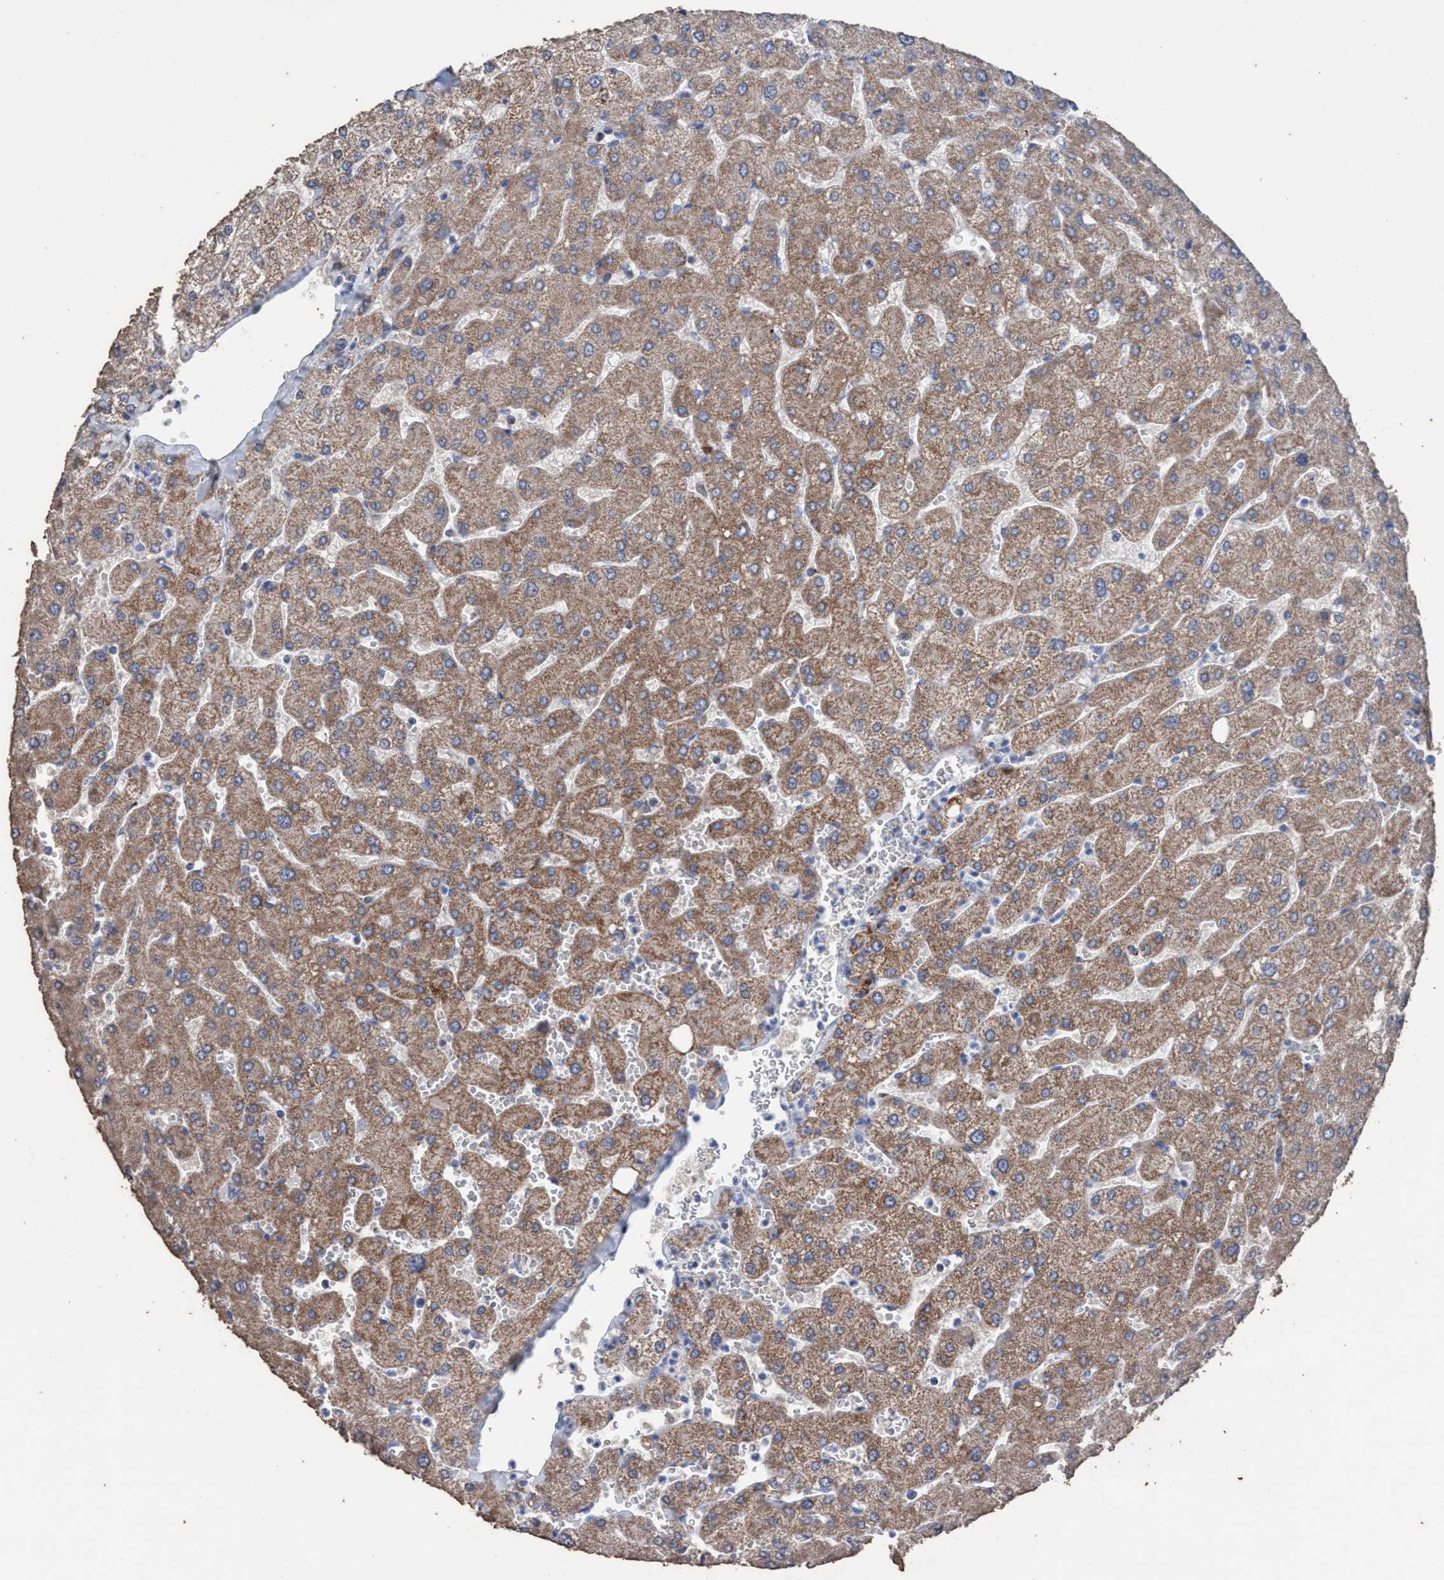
{"staining": {"intensity": "negative", "quantity": "none", "location": "none"}, "tissue": "liver", "cell_type": "Cholangiocytes", "image_type": "normal", "snomed": [{"axis": "morphology", "description": "Normal tissue, NOS"}, {"axis": "topography", "description": "Liver"}], "caption": "High magnification brightfield microscopy of normal liver stained with DAB (brown) and counterstained with hematoxylin (blue): cholangiocytes show no significant positivity. (DAB immunohistochemistry visualized using brightfield microscopy, high magnification).", "gene": "RSAD1", "patient": {"sex": "male", "age": 55}}